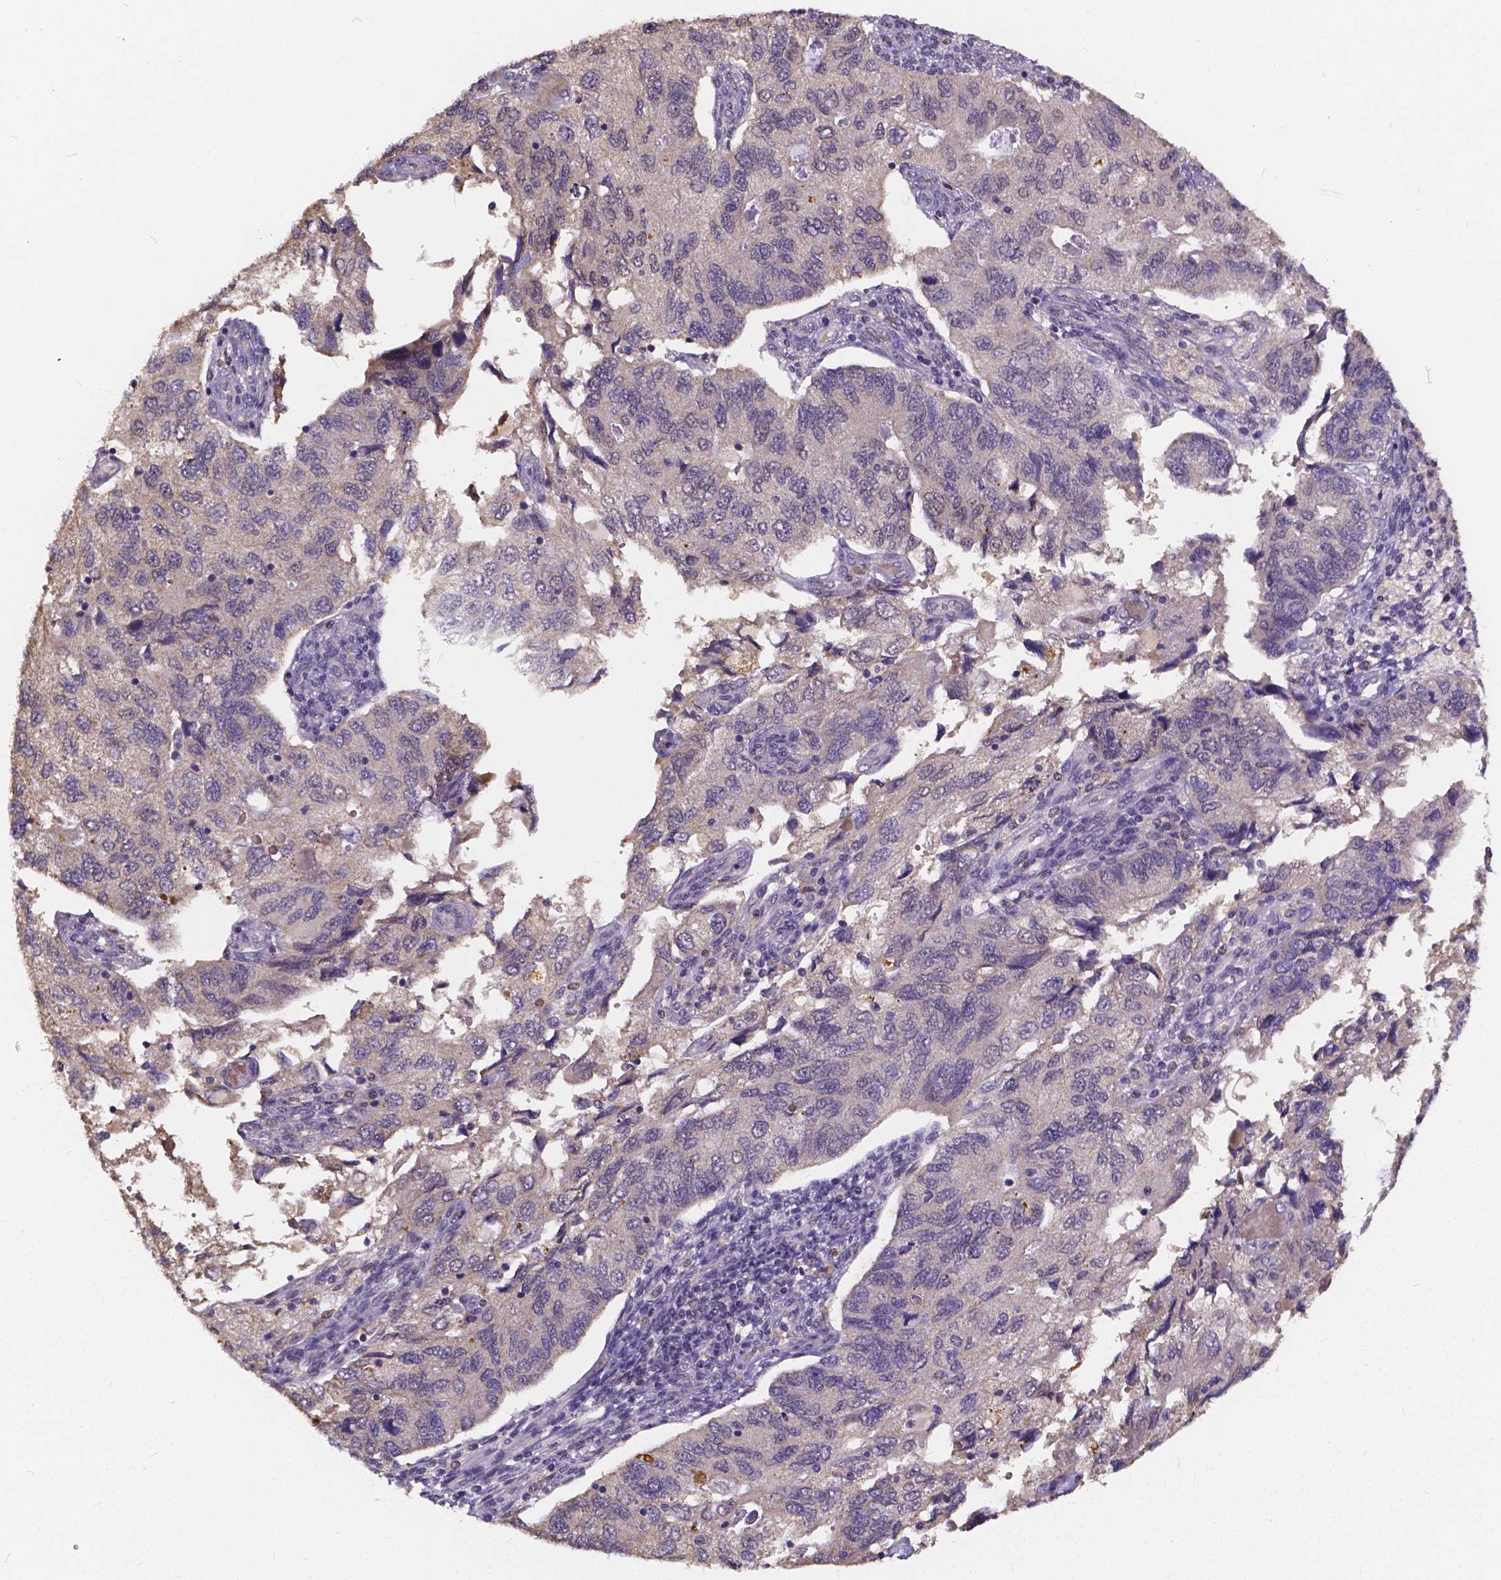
{"staining": {"intensity": "negative", "quantity": "none", "location": "none"}, "tissue": "endometrial cancer", "cell_type": "Tumor cells", "image_type": "cancer", "snomed": [{"axis": "morphology", "description": "Carcinoma, NOS"}, {"axis": "topography", "description": "Uterus"}], "caption": "High magnification brightfield microscopy of endometrial cancer (carcinoma) stained with DAB (3,3'-diaminobenzidine) (brown) and counterstained with hematoxylin (blue): tumor cells show no significant staining. Brightfield microscopy of IHC stained with DAB (brown) and hematoxylin (blue), captured at high magnification.", "gene": "CTNNA2", "patient": {"sex": "female", "age": 76}}